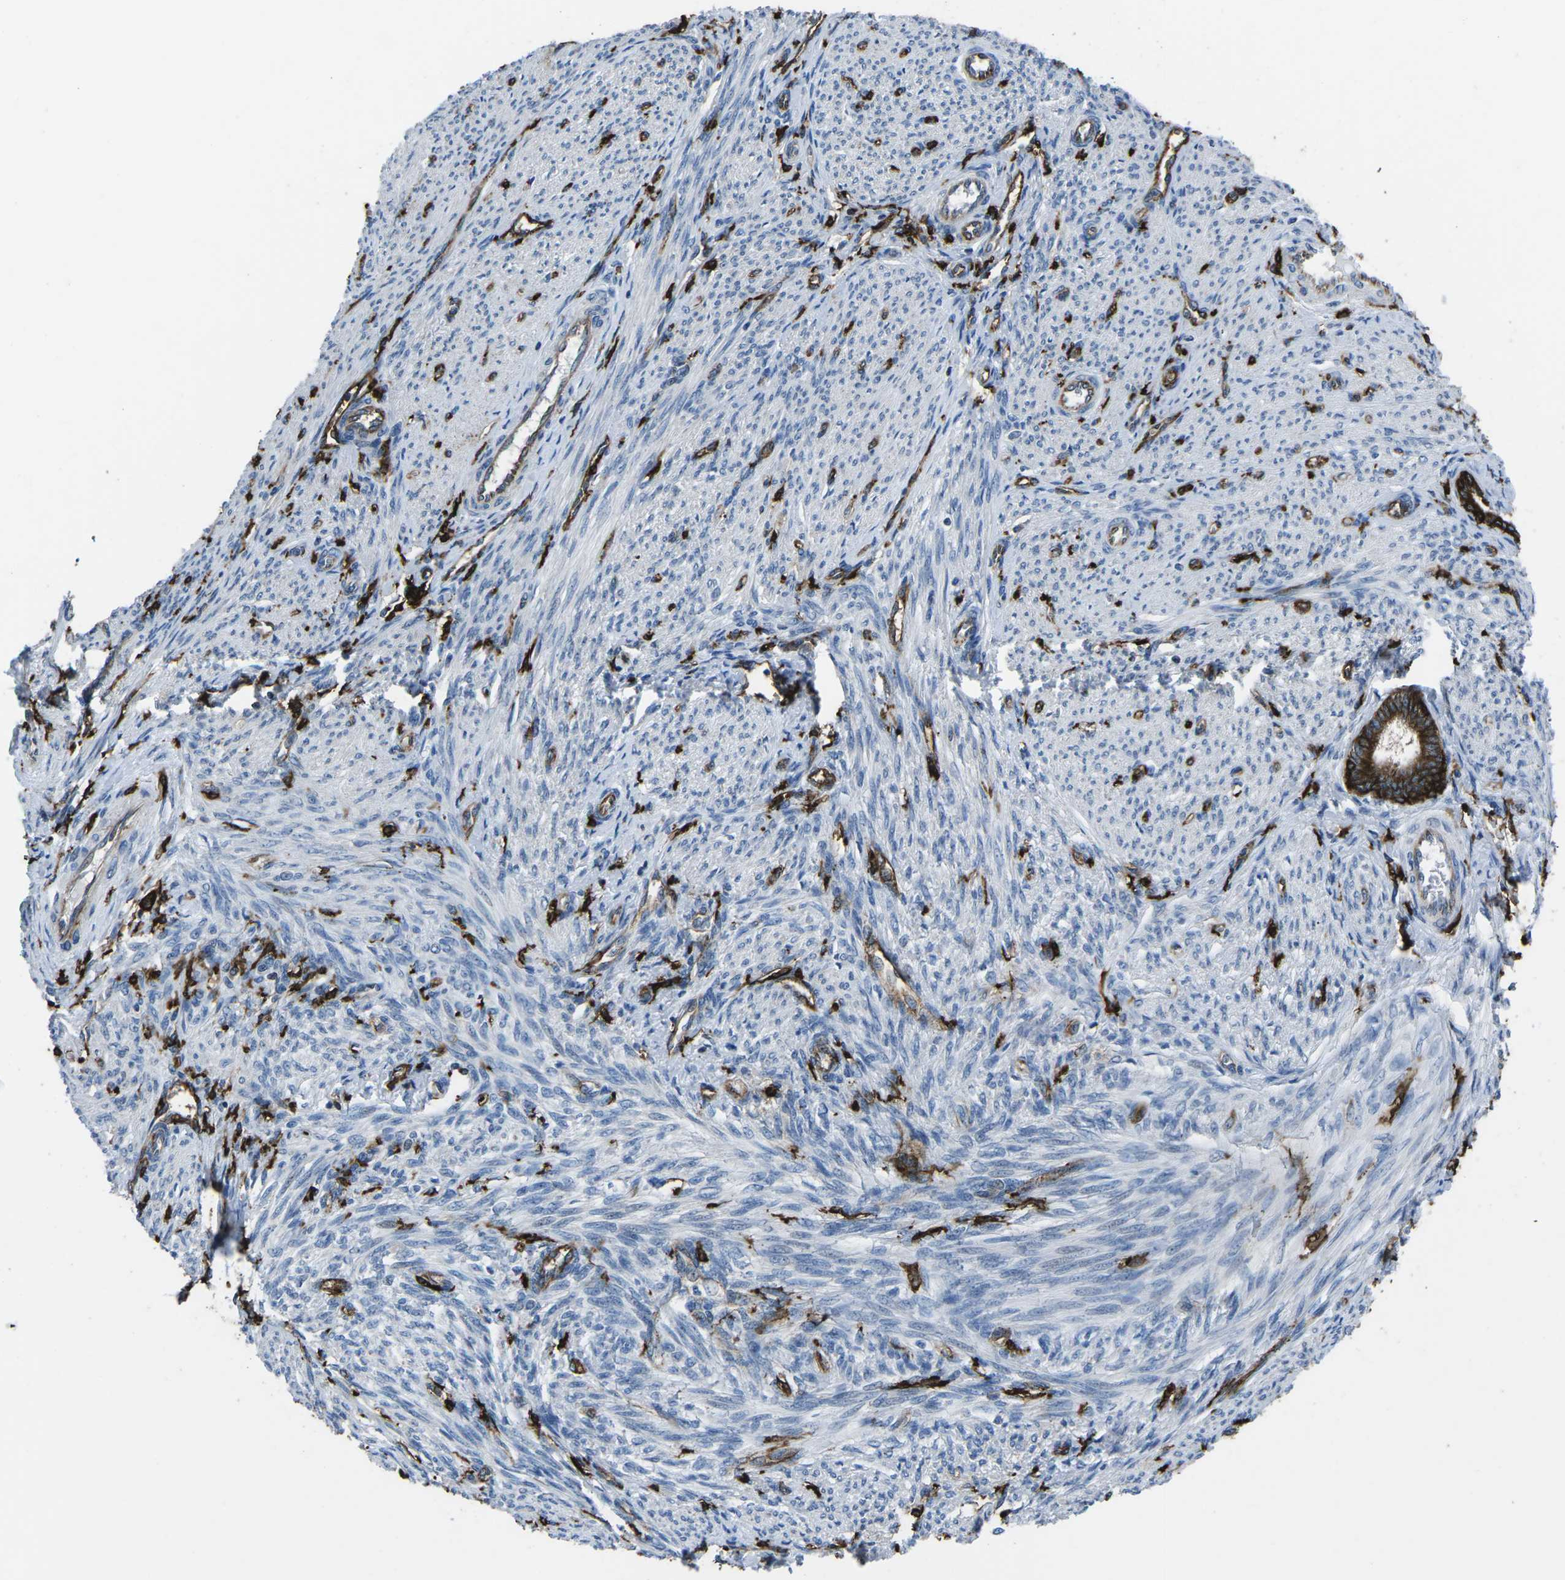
{"staining": {"intensity": "strong", "quantity": "25%-75%", "location": "cytoplasmic/membranous"}, "tissue": "endometrial cancer", "cell_type": "Tumor cells", "image_type": "cancer", "snomed": [{"axis": "morphology", "description": "Adenocarcinoma, NOS"}, {"axis": "topography", "description": "Endometrium"}], "caption": "High-power microscopy captured an immunohistochemistry histopathology image of adenocarcinoma (endometrial), revealing strong cytoplasmic/membranous expression in approximately 25%-75% of tumor cells.", "gene": "PTPN1", "patient": {"sex": "female", "age": 58}}